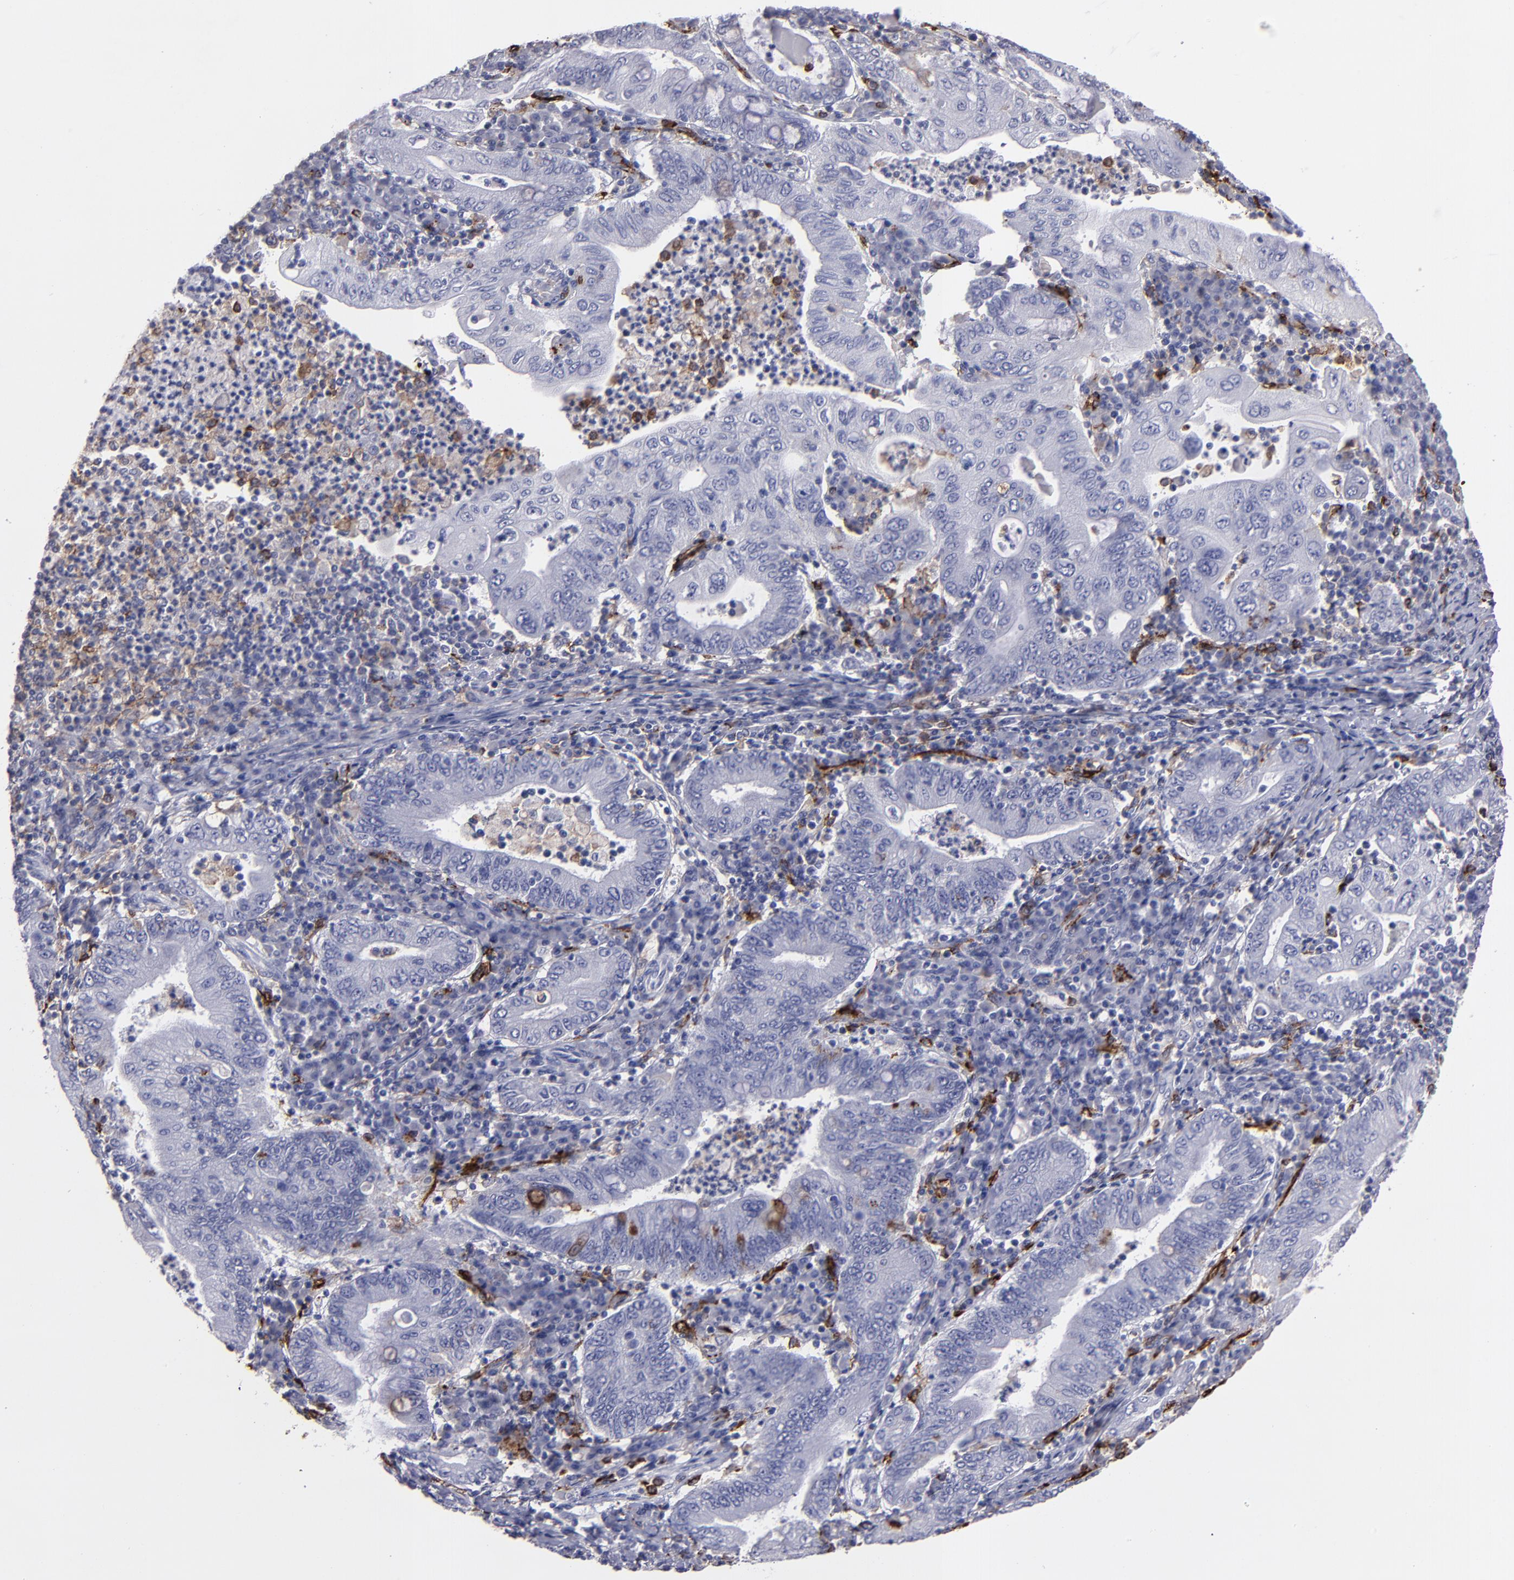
{"staining": {"intensity": "negative", "quantity": "none", "location": "none"}, "tissue": "stomach cancer", "cell_type": "Tumor cells", "image_type": "cancer", "snomed": [{"axis": "morphology", "description": "Normal tissue, NOS"}, {"axis": "morphology", "description": "Adenocarcinoma, NOS"}, {"axis": "topography", "description": "Esophagus"}, {"axis": "topography", "description": "Stomach, upper"}, {"axis": "topography", "description": "Peripheral nerve tissue"}], "caption": "Adenocarcinoma (stomach) stained for a protein using IHC shows no expression tumor cells.", "gene": "CD36", "patient": {"sex": "male", "age": 62}}